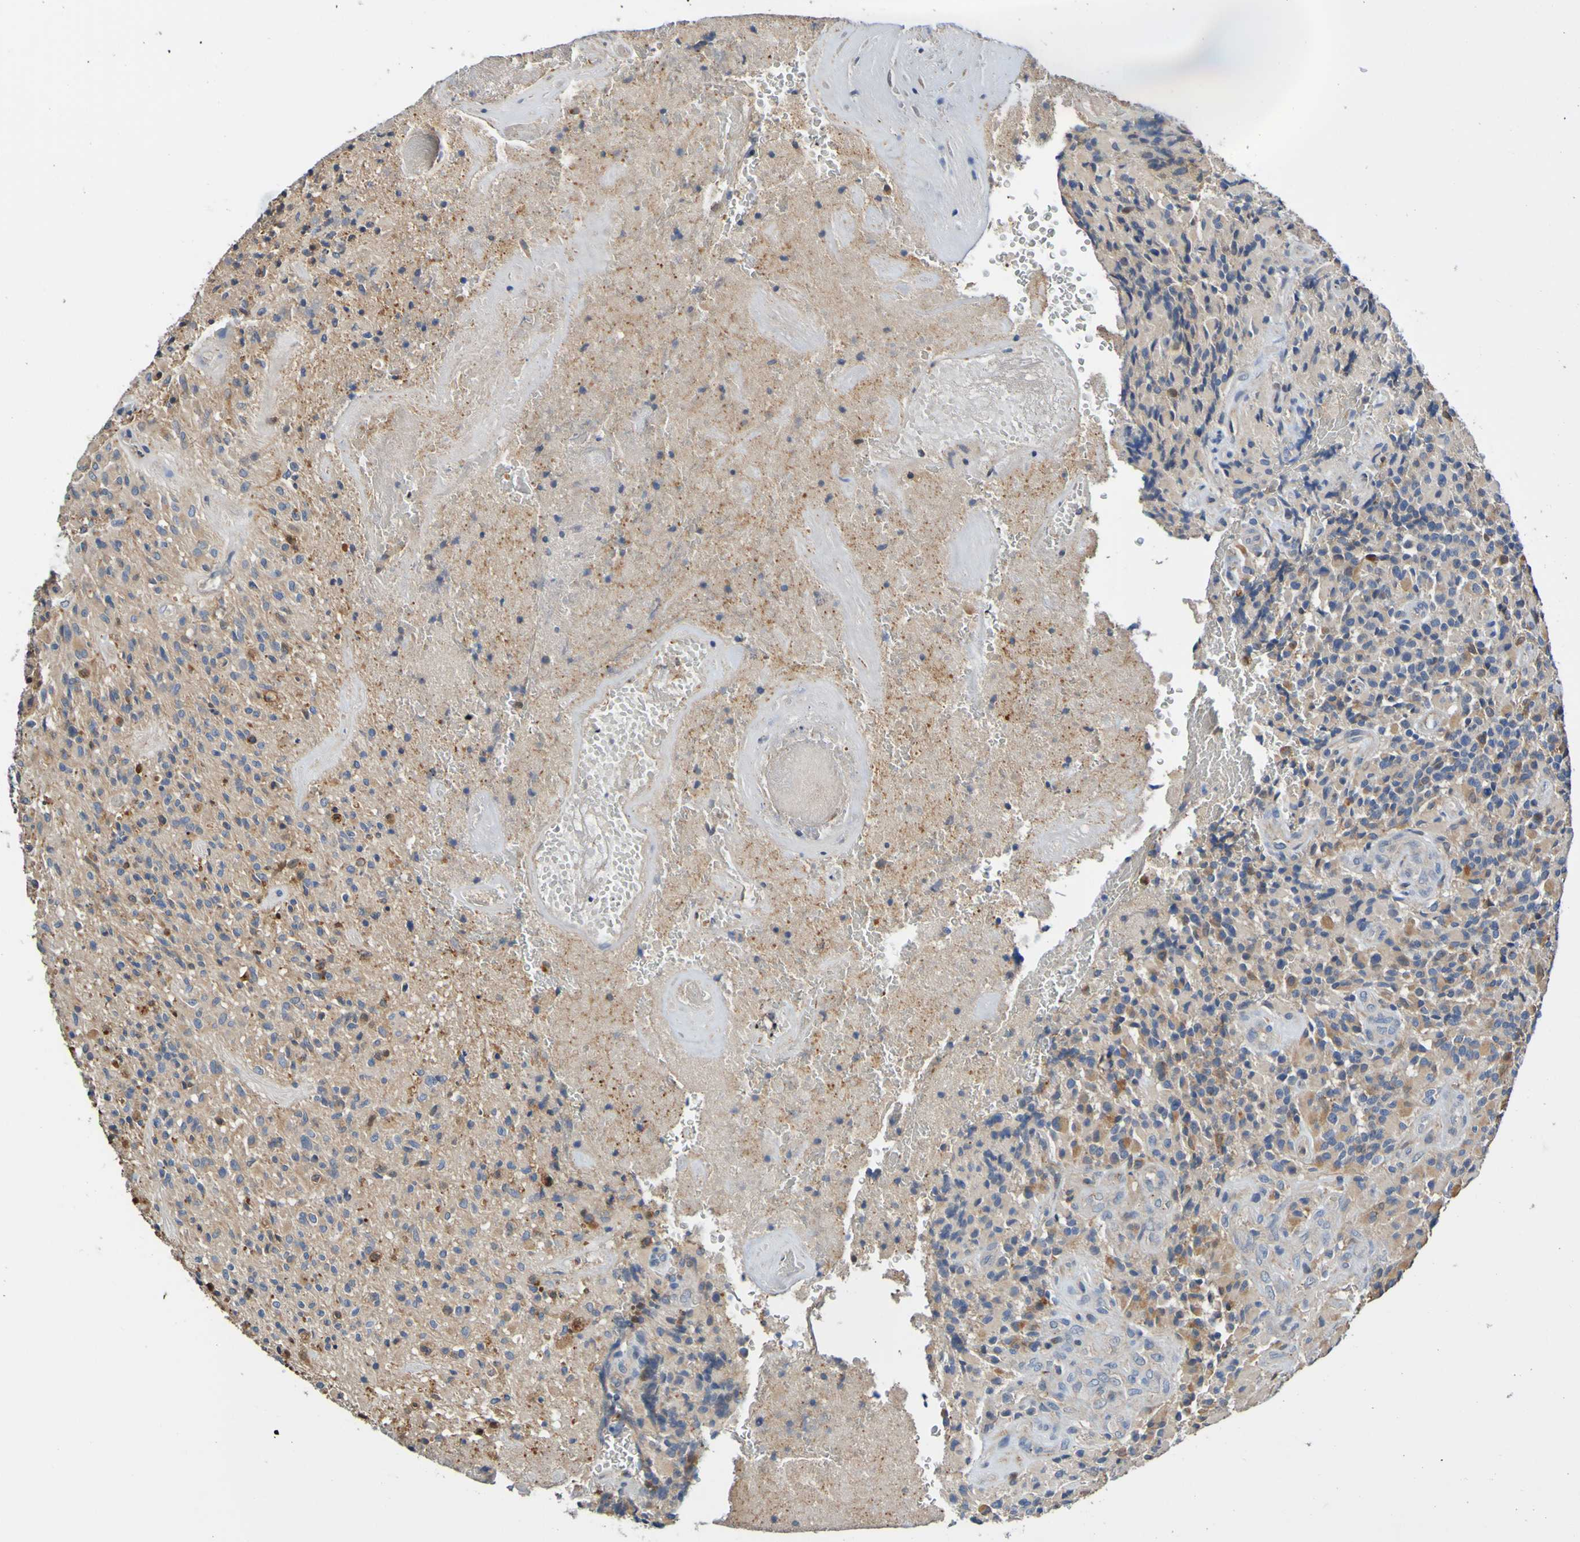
{"staining": {"intensity": "moderate", "quantity": ">75%", "location": "cytoplasmic/membranous"}, "tissue": "glioma", "cell_type": "Tumor cells", "image_type": "cancer", "snomed": [{"axis": "morphology", "description": "Glioma, malignant, High grade"}, {"axis": "topography", "description": "Brain"}], "caption": "Glioma stained for a protein exhibits moderate cytoplasmic/membranous positivity in tumor cells.", "gene": "METAP2", "patient": {"sex": "male", "age": 71}}